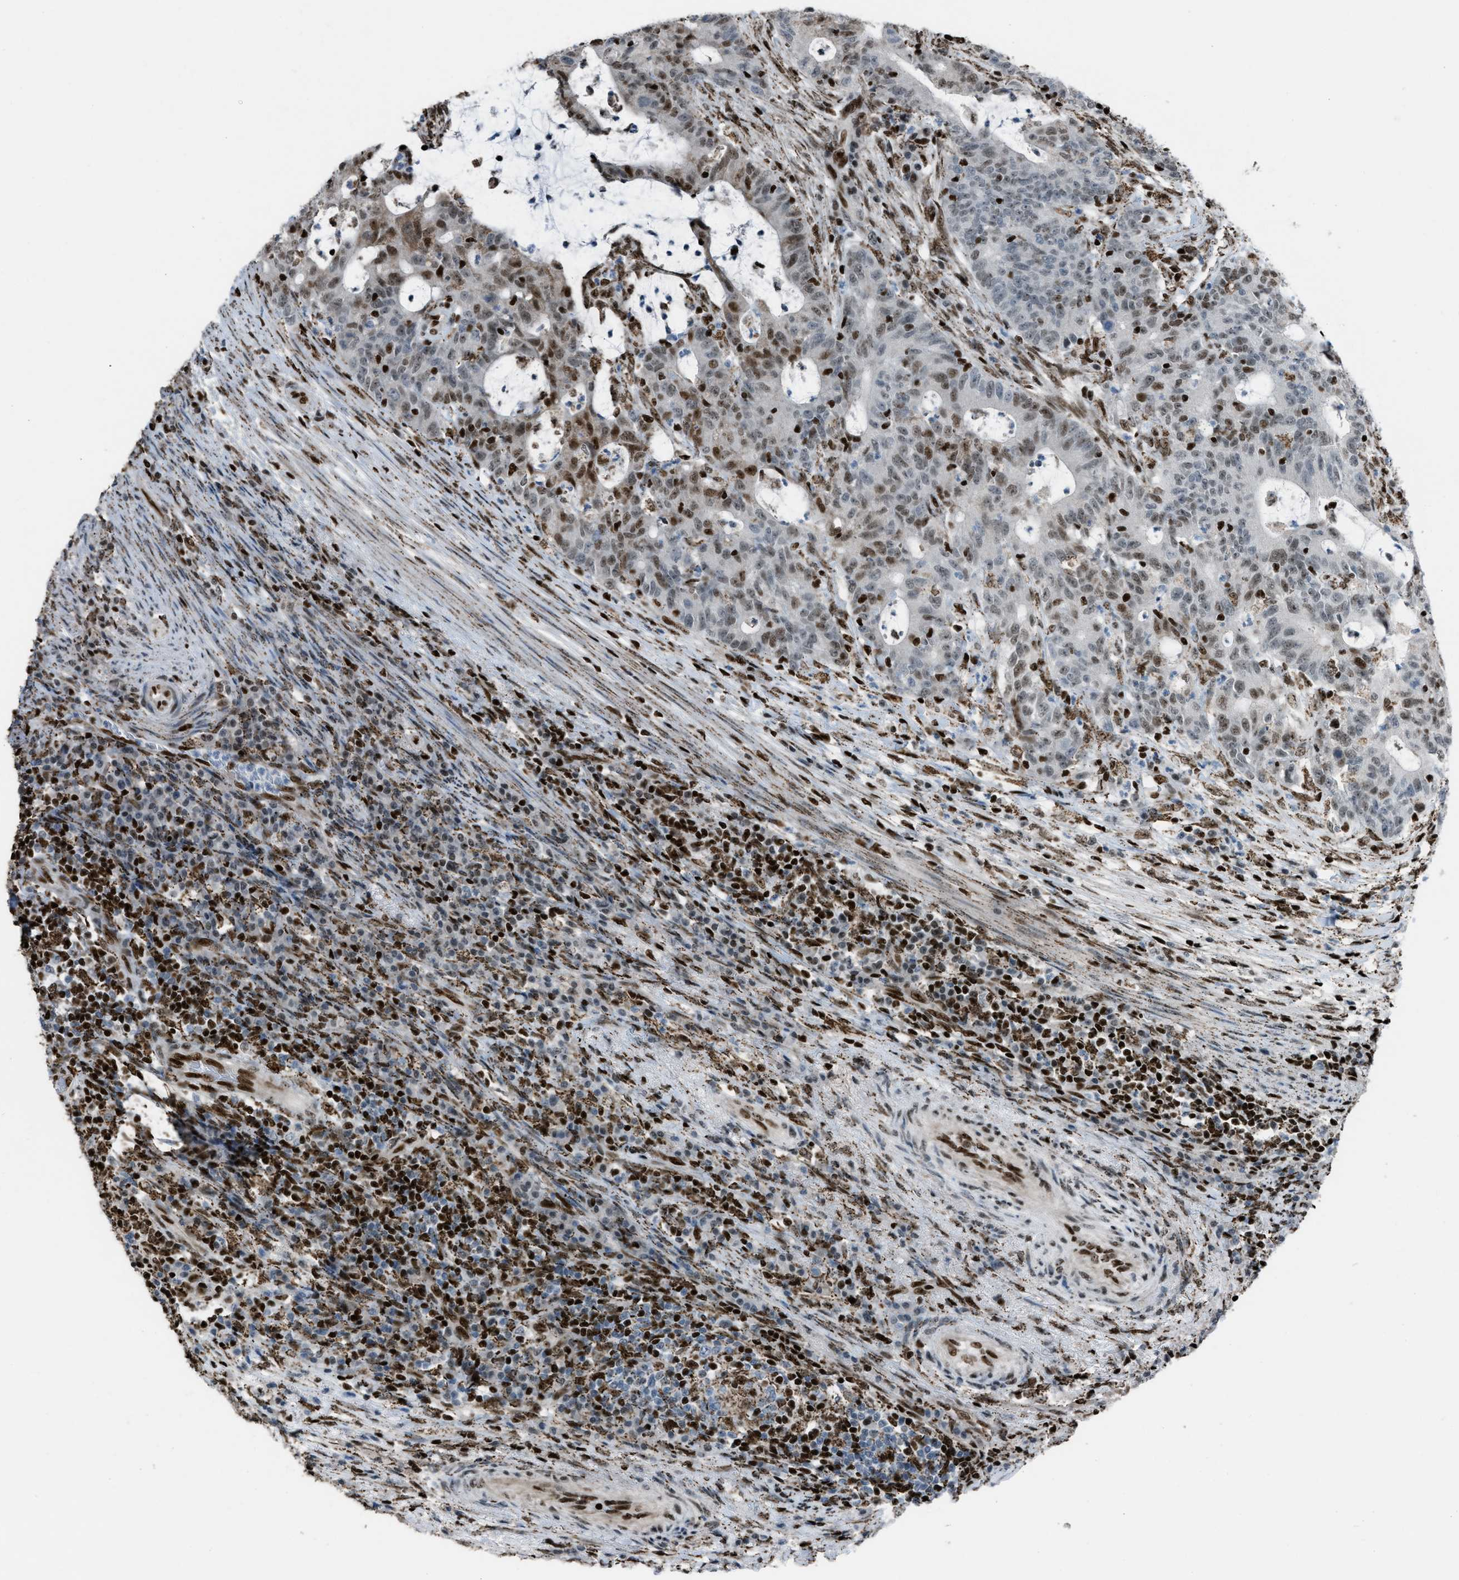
{"staining": {"intensity": "moderate", "quantity": "25%-75%", "location": "nuclear"}, "tissue": "colorectal cancer", "cell_type": "Tumor cells", "image_type": "cancer", "snomed": [{"axis": "morphology", "description": "Normal tissue, NOS"}, {"axis": "morphology", "description": "Adenocarcinoma, NOS"}, {"axis": "topography", "description": "Colon"}], "caption": "Brown immunohistochemical staining in human colorectal cancer (adenocarcinoma) reveals moderate nuclear expression in about 25%-75% of tumor cells.", "gene": "SLFN5", "patient": {"sex": "female", "age": 75}}